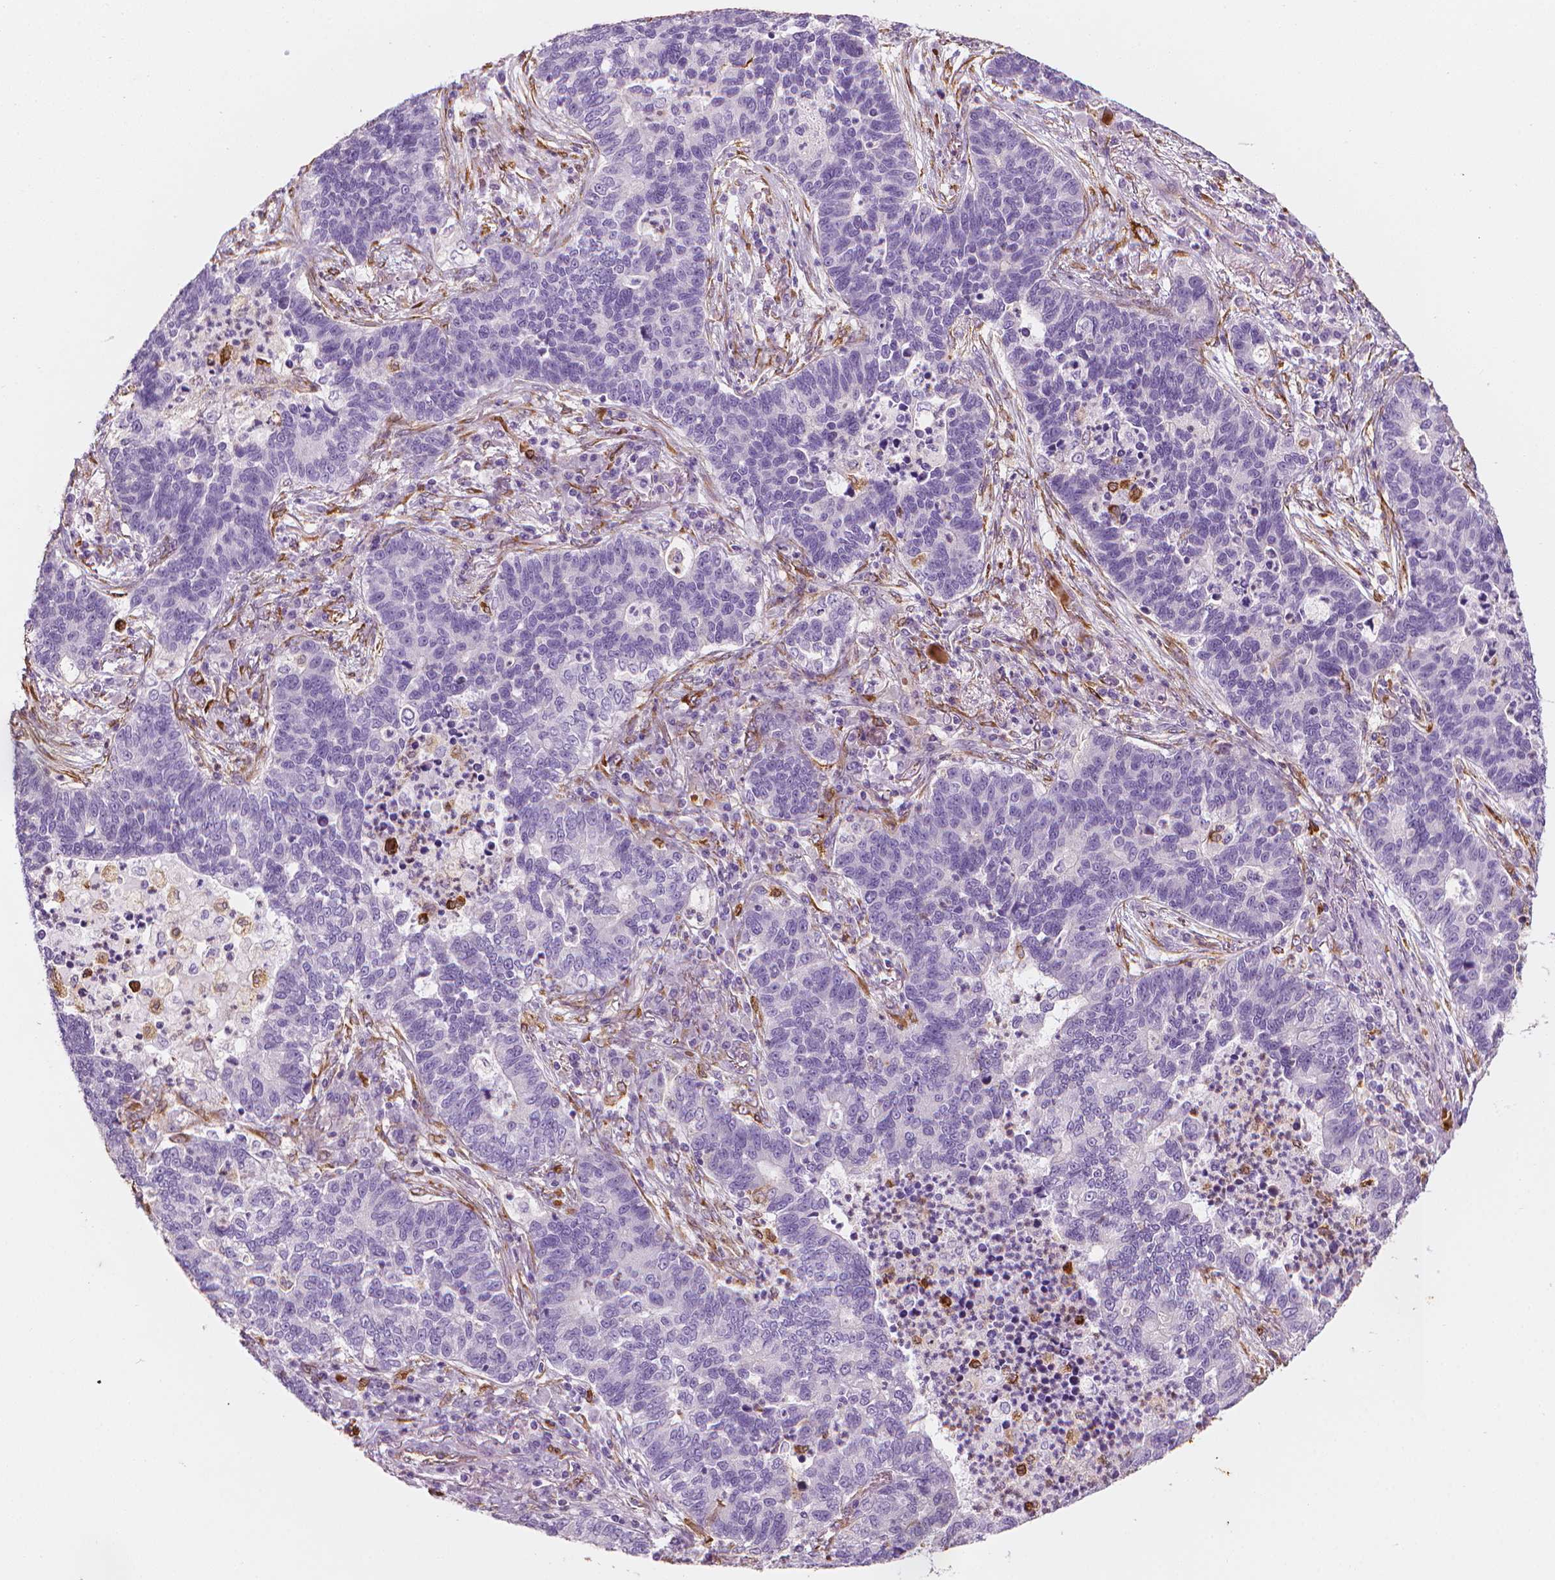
{"staining": {"intensity": "negative", "quantity": "none", "location": "none"}, "tissue": "lung cancer", "cell_type": "Tumor cells", "image_type": "cancer", "snomed": [{"axis": "morphology", "description": "Adenocarcinoma, NOS"}, {"axis": "topography", "description": "Lung"}], "caption": "There is no significant expression in tumor cells of lung cancer (adenocarcinoma). The staining is performed using DAB brown chromogen with nuclei counter-stained in using hematoxylin.", "gene": "CES1", "patient": {"sex": "female", "age": 57}}